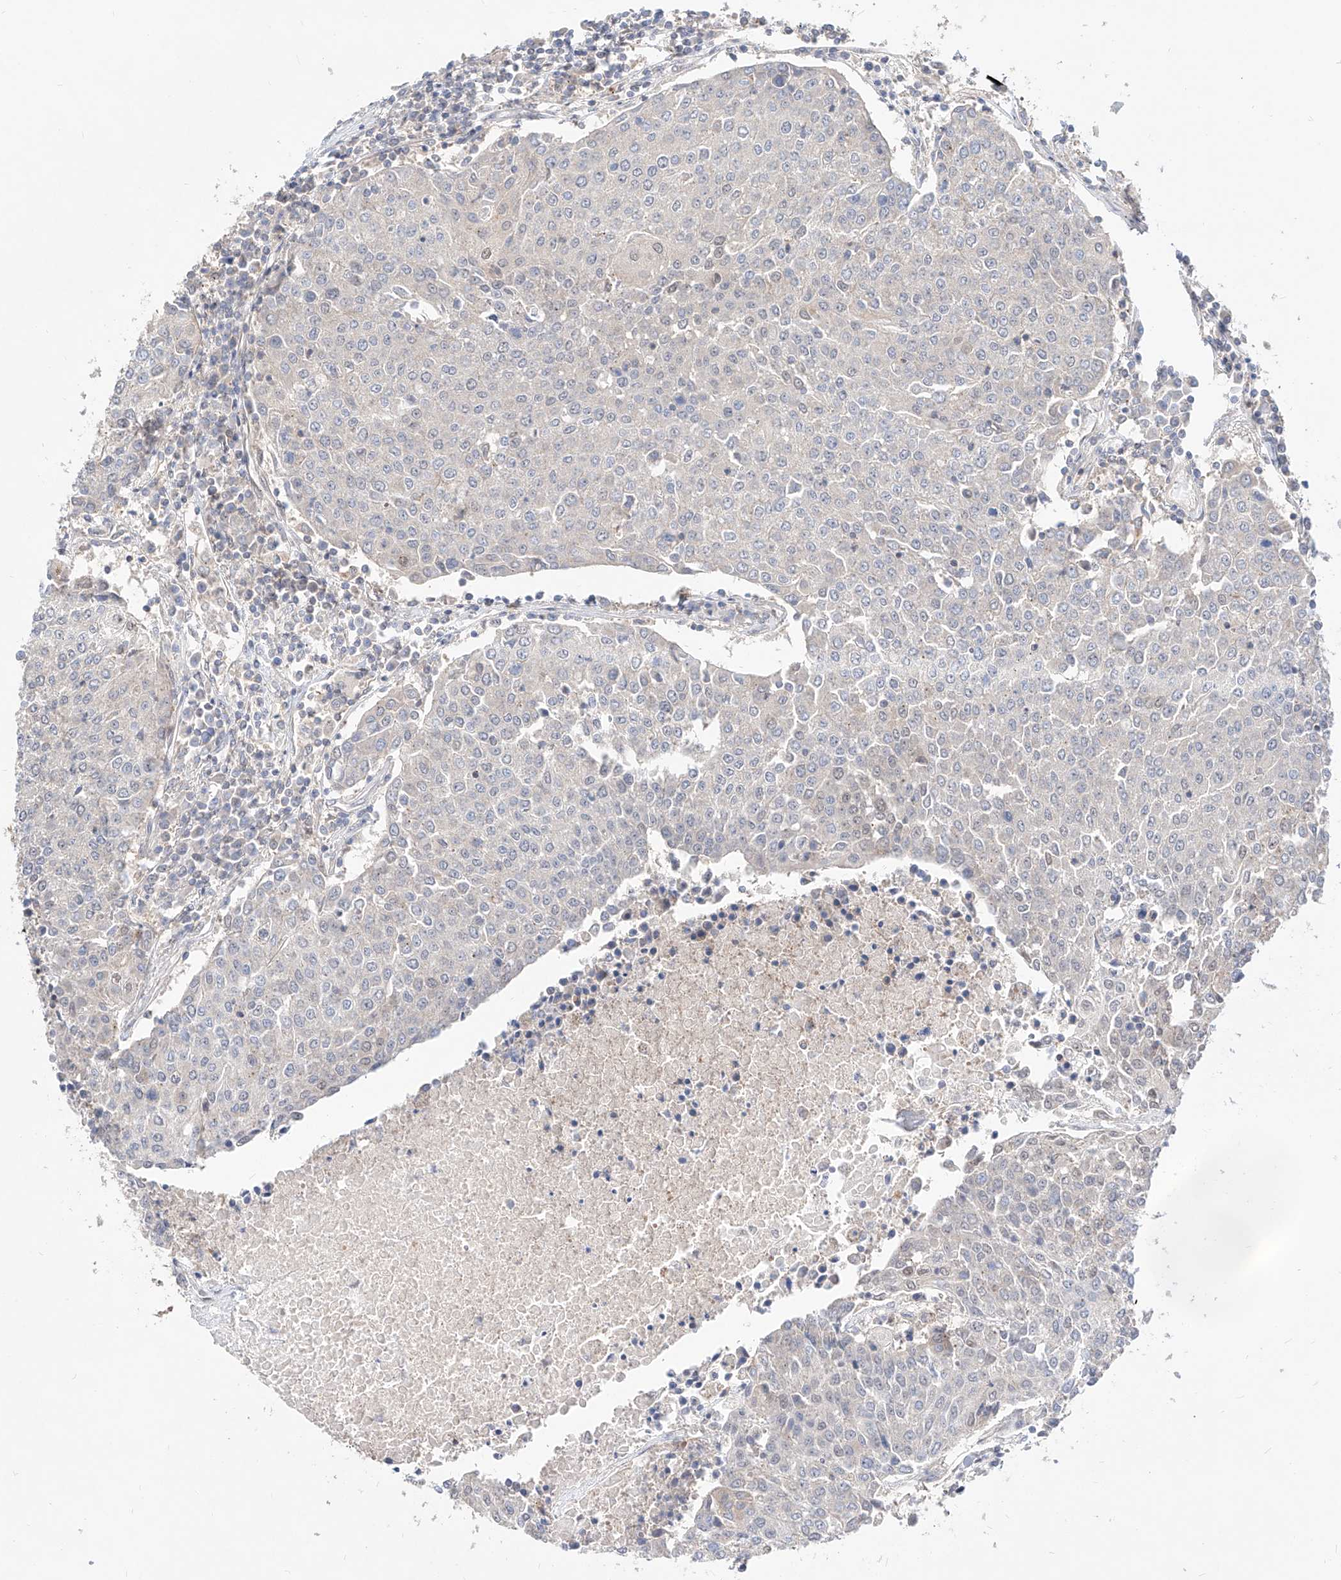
{"staining": {"intensity": "negative", "quantity": "none", "location": "none"}, "tissue": "urothelial cancer", "cell_type": "Tumor cells", "image_type": "cancer", "snomed": [{"axis": "morphology", "description": "Urothelial carcinoma, High grade"}, {"axis": "topography", "description": "Urinary bladder"}], "caption": "Immunohistochemistry image of neoplastic tissue: human urothelial cancer stained with DAB (3,3'-diaminobenzidine) displays no significant protein staining in tumor cells.", "gene": "TSNAX", "patient": {"sex": "female", "age": 85}}